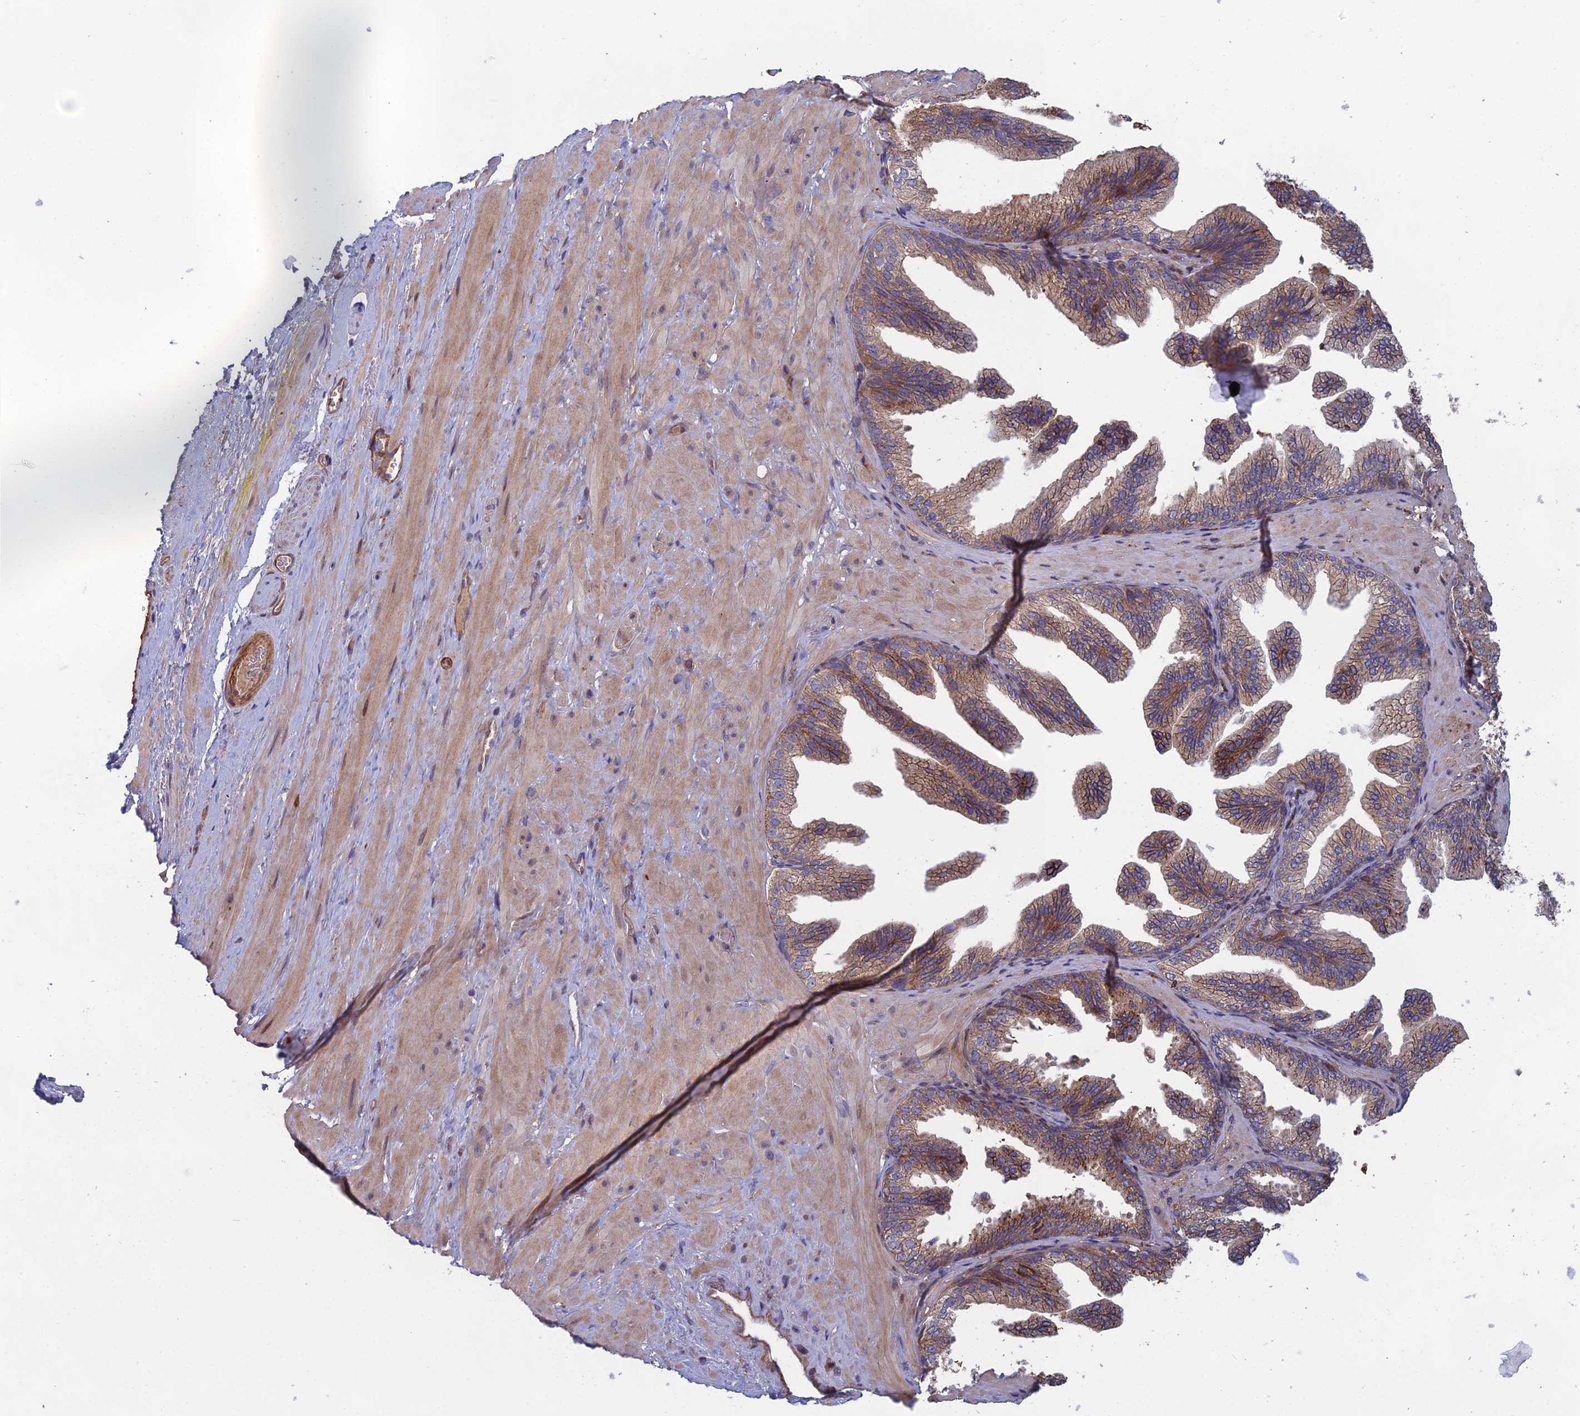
{"staining": {"intensity": "weak", "quantity": ">75%", "location": "cytoplasmic/membranous"}, "tissue": "adipose tissue", "cell_type": "Adipocytes", "image_type": "normal", "snomed": [{"axis": "morphology", "description": "Normal tissue, NOS"}, {"axis": "morphology", "description": "Adenocarcinoma, Low grade"}, {"axis": "topography", "description": "Prostate"}, {"axis": "topography", "description": "Peripheral nerve tissue"}], "caption": "IHC photomicrograph of benign adipose tissue: human adipose tissue stained using immunohistochemistry exhibits low levels of weak protein expression localized specifically in the cytoplasmic/membranous of adipocytes, appearing as a cytoplasmic/membranous brown color.", "gene": "C15orf62", "patient": {"sex": "male", "age": 63}}